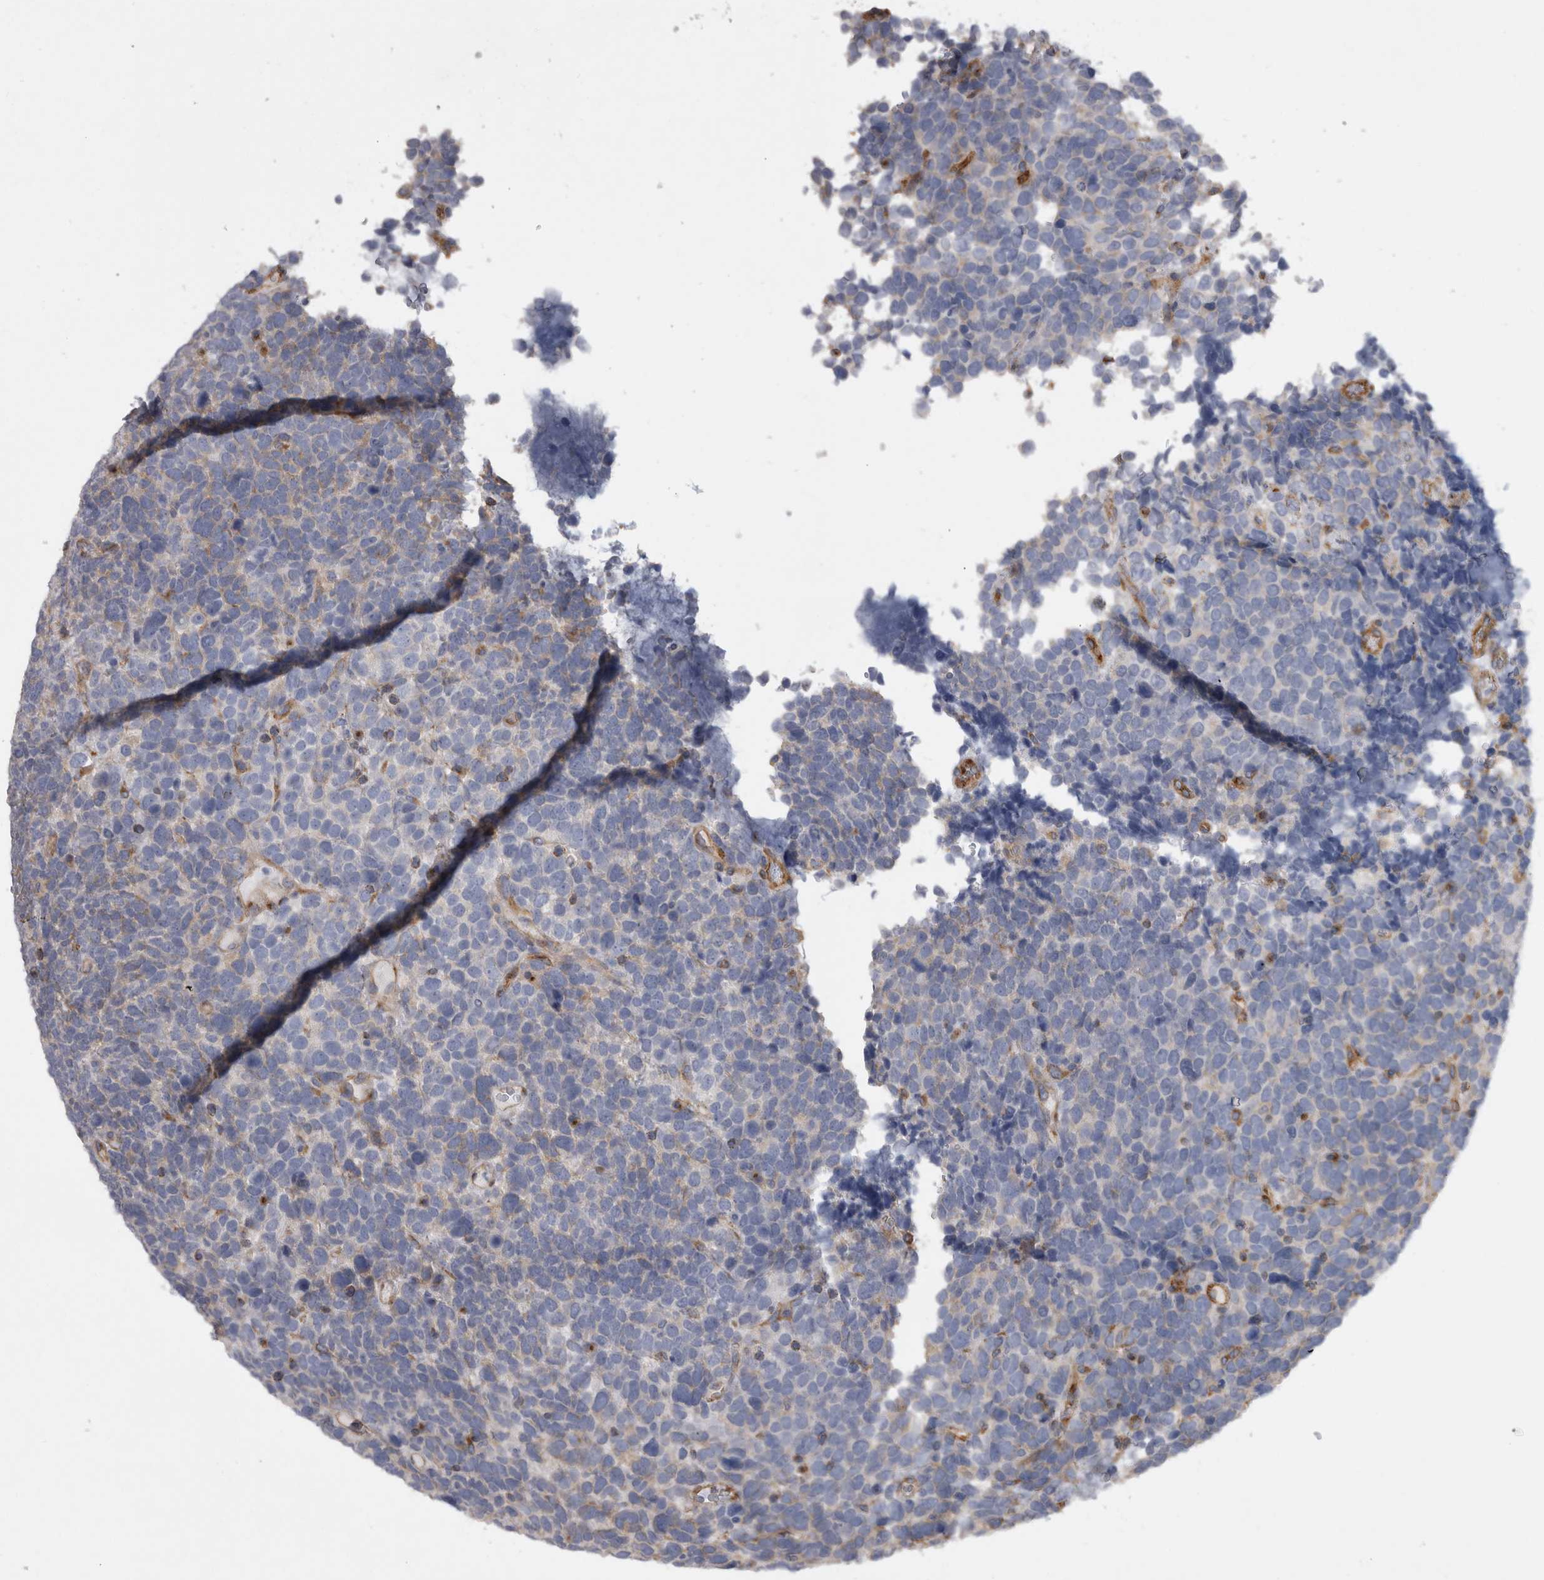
{"staining": {"intensity": "weak", "quantity": "<25%", "location": "cytoplasmic/membranous"}, "tissue": "urothelial cancer", "cell_type": "Tumor cells", "image_type": "cancer", "snomed": [{"axis": "morphology", "description": "Urothelial carcinoma, High grade"}, {"axis": "topography", "description": "Urinary bladder"}], "caption": "Tumor cells are negative for protein expression in human urothelial cancer.", "gene": "ATXN3", "patient": {"sex": "female", "age": 82}}